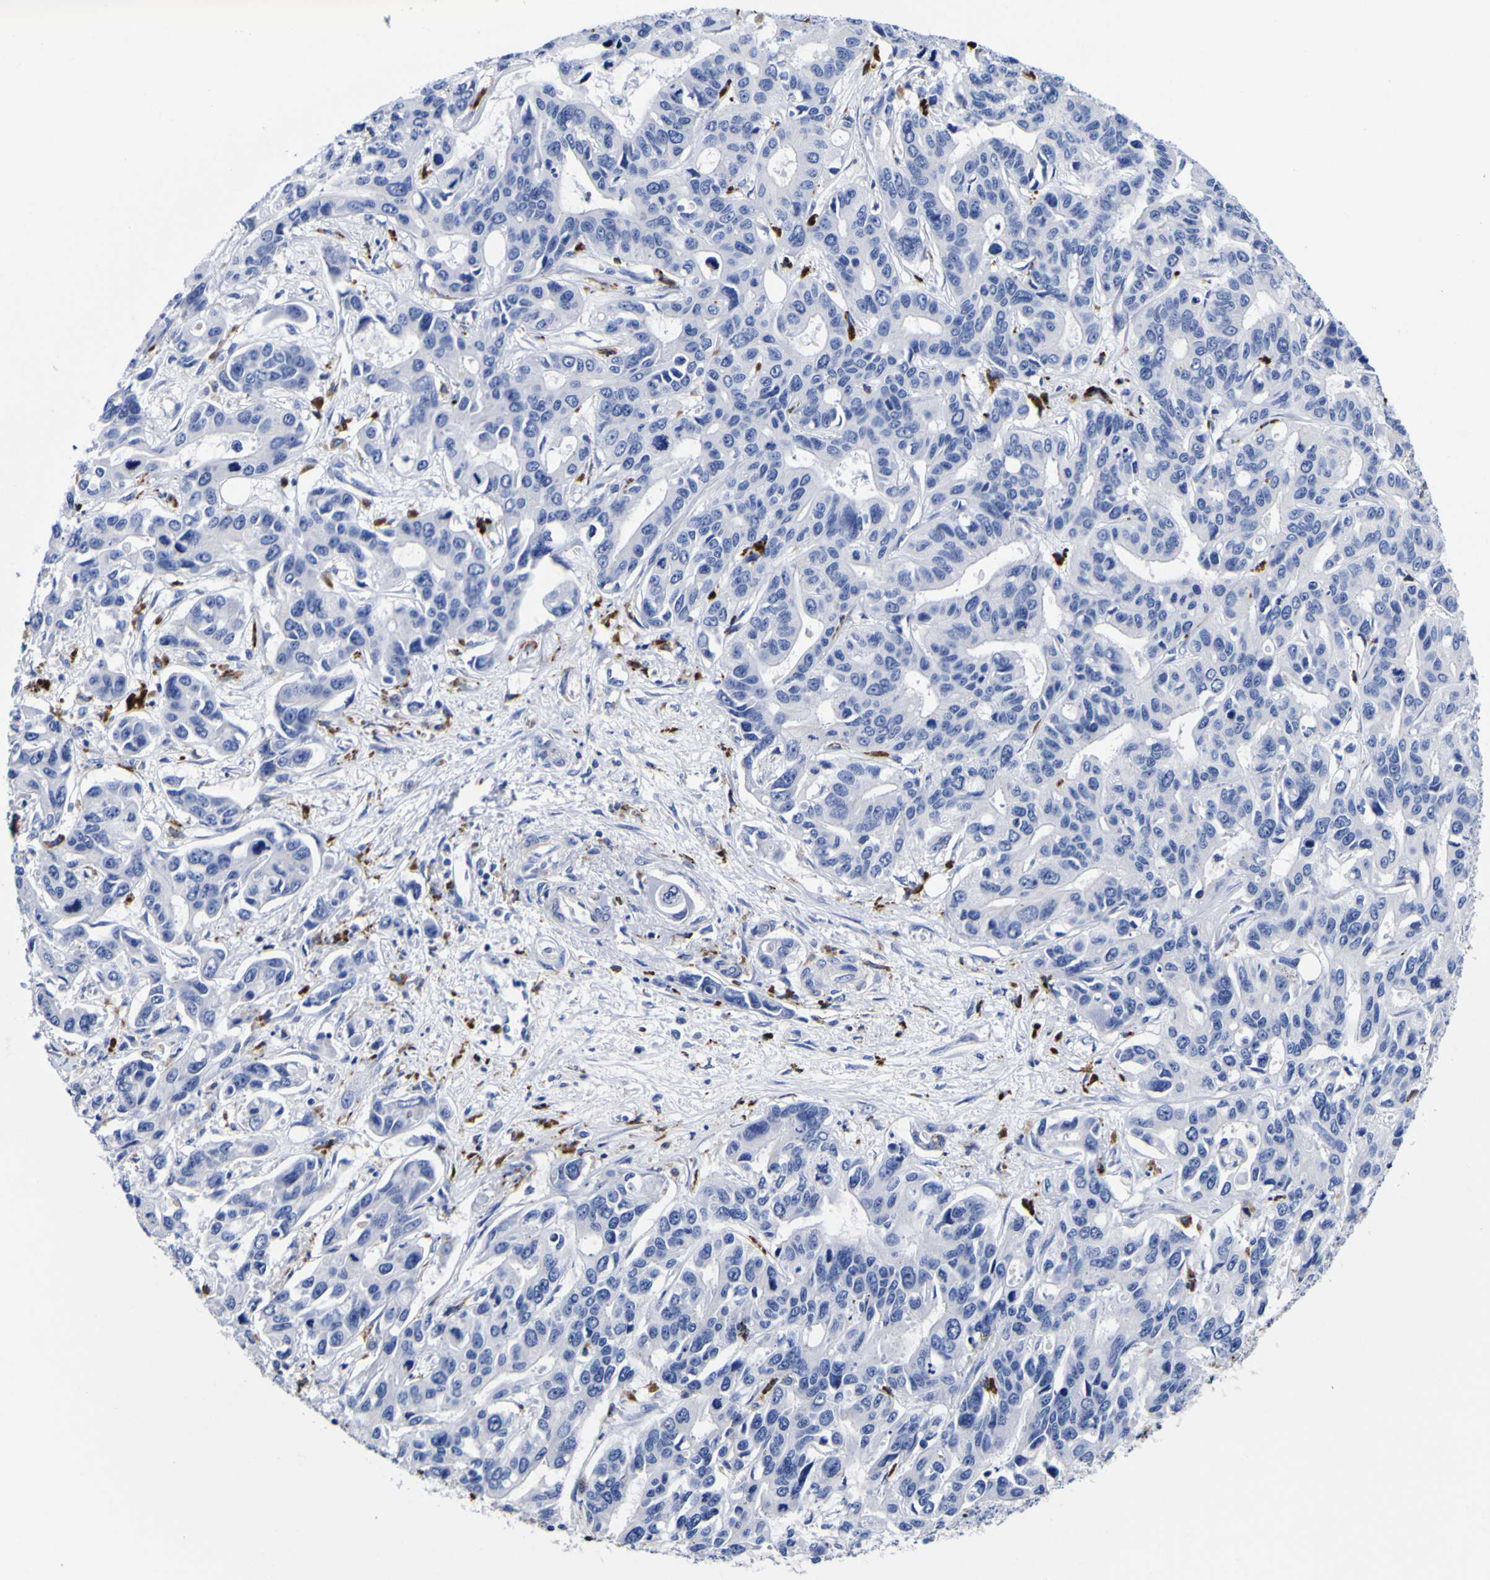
{"staining": {"intensity": "negative", "quantity": "none", "location": "none"}, "tissue": "liver cancer", "cell_type": "Tumor cells", "image_type": "cancer", "snomed": [{"axis": "morphology", "description": "Cholangiocarcinoma"}, {"axis": "topography", "description": "Liver"}], "caption": "An immunohistochemistry (IHC) micrograph of liver cancer is shown. There is no staining in tumor cells of liver cancer.", "gene": "HLA-DQA1", "patient": {"sex": "female", "age": 65}}